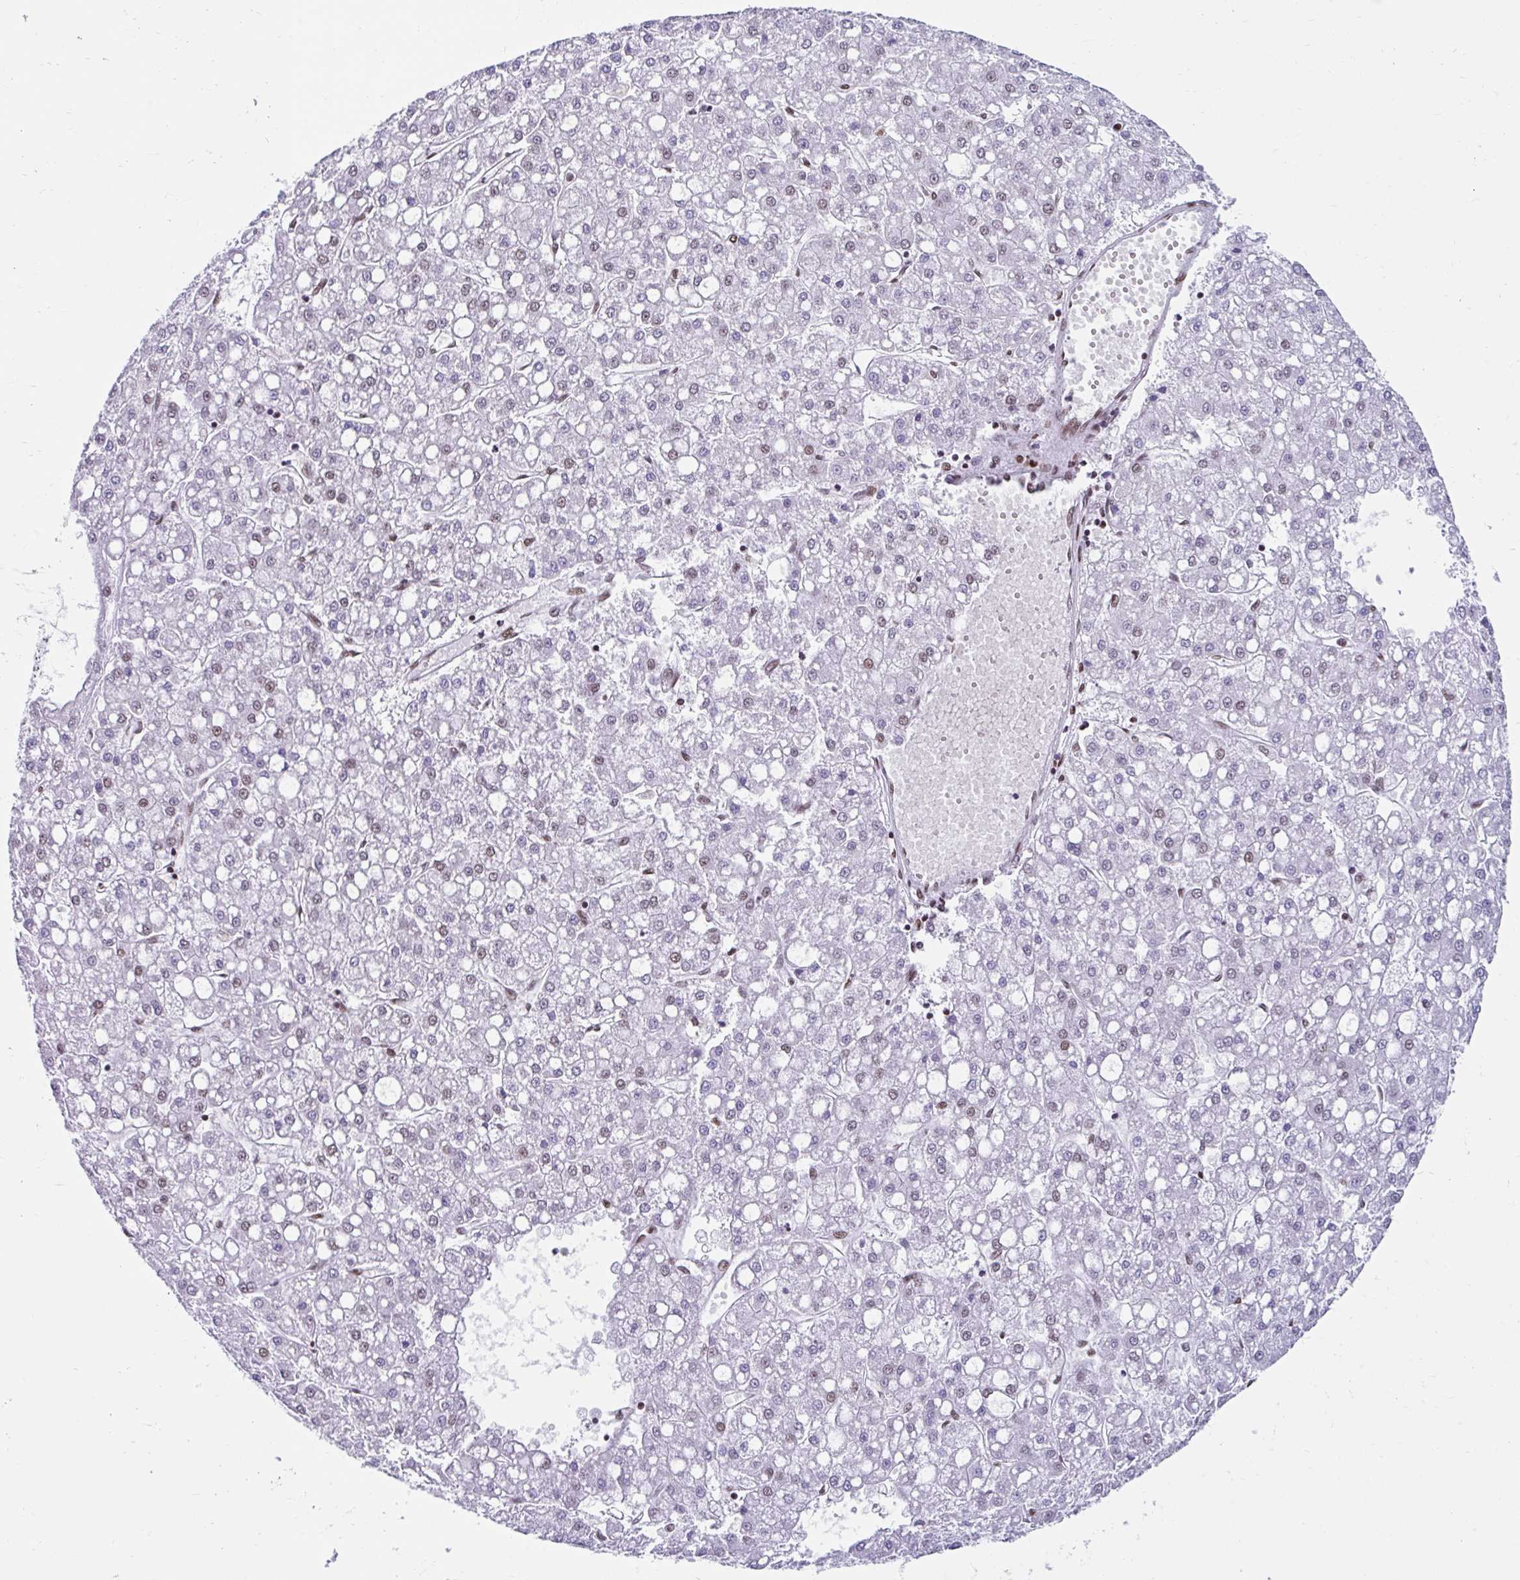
{"staining": {"intensity": "weak", "quantity": "25%-75%", "location": "nuclear"}, "tissue": "liver cancer", "cell_type": "Tumor cells", "image_type": "cancer", "snomed": [{"axis": "morphology", "description": "Carcinoma, Hepatocellular, NOS"}, {"axis": "topography", "description": "Liver"}], "caption": "Liver hepatocellular carcinoma was stained to show a protein in brown. There is low levels of weak nuclear expression in approximately 25%-75% of tumor cells.", "gene": "KHDRBS1", "patient": {"sex": "male", "age": 67}}